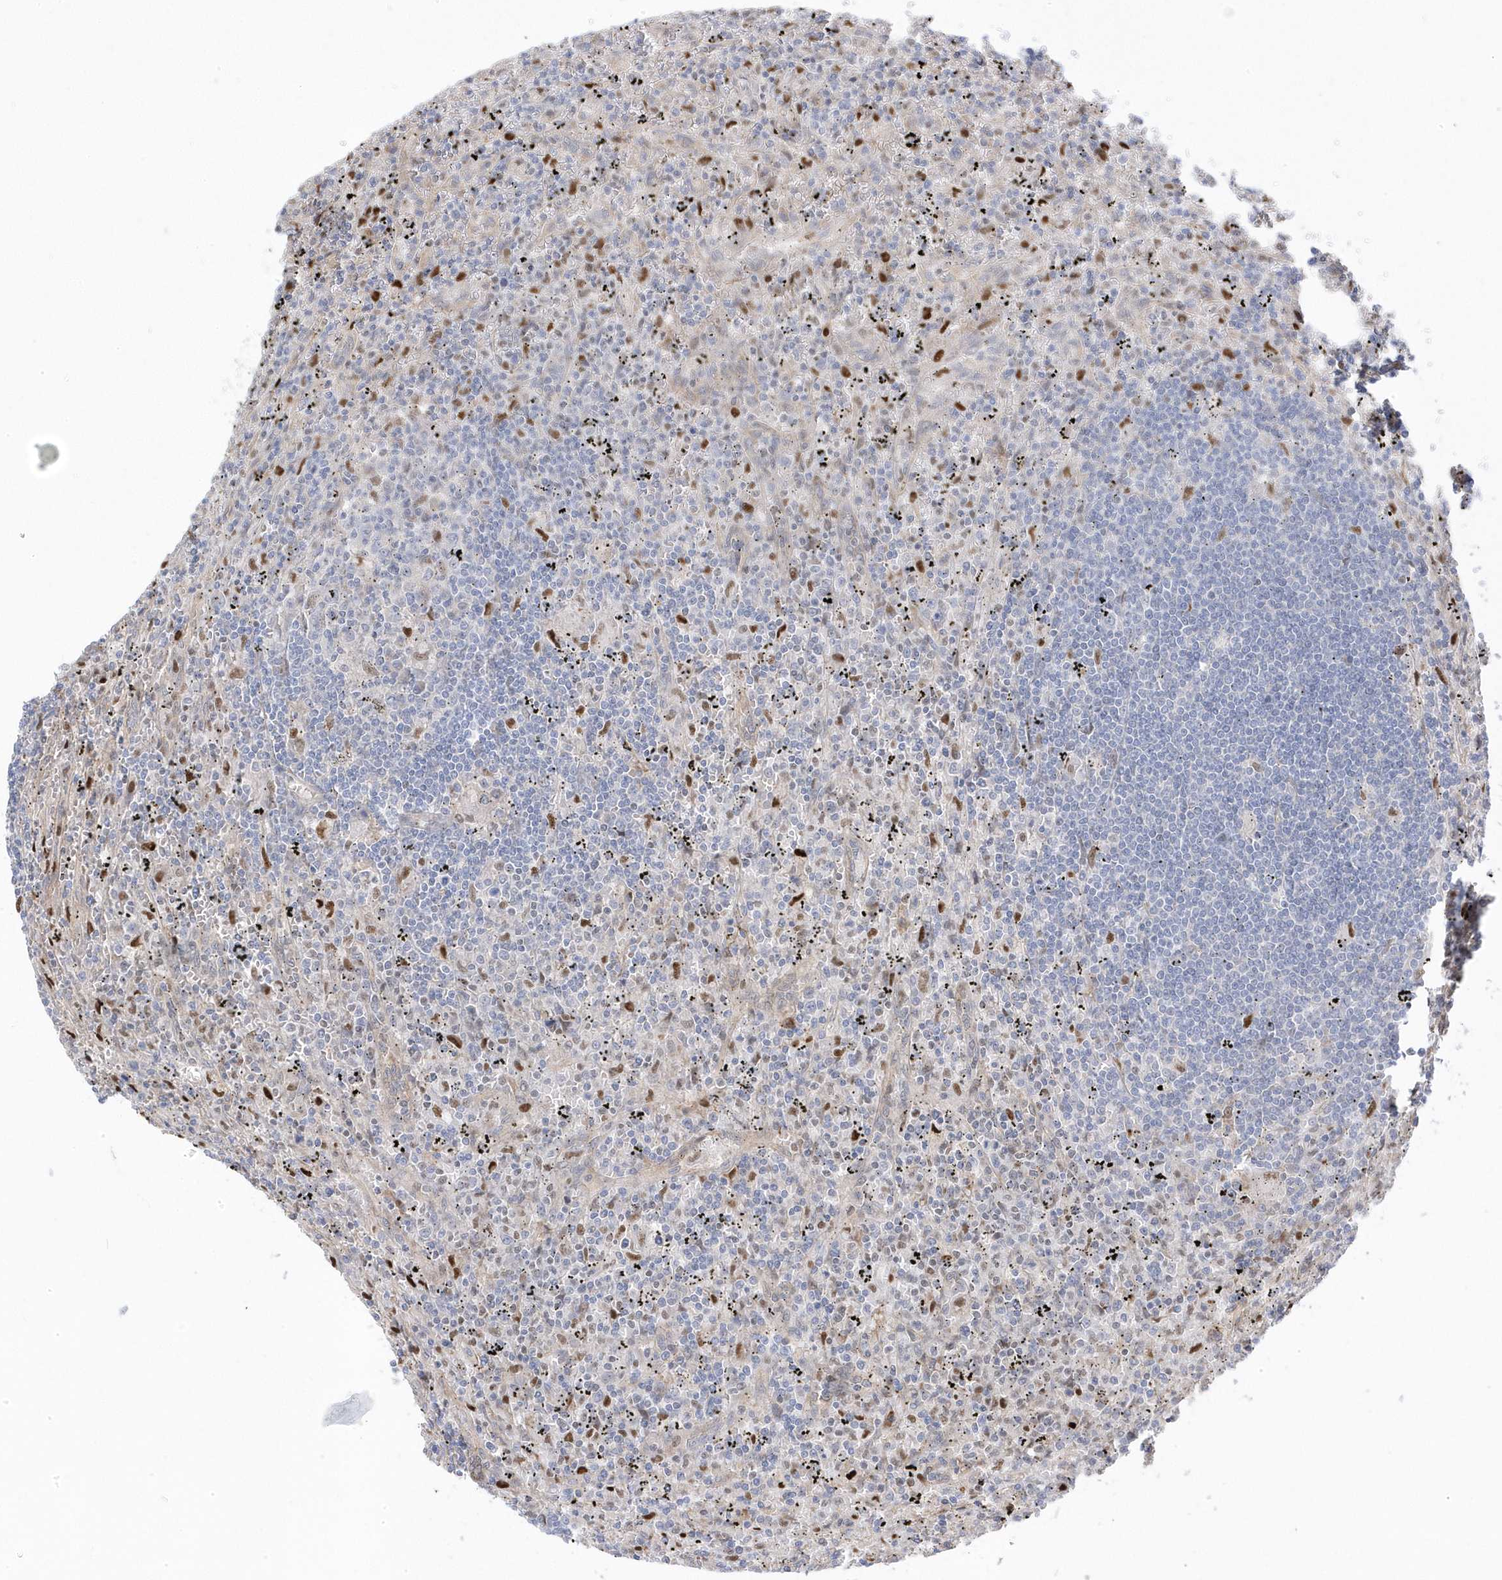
{"staining": {"intensity": "negative", "quantity": "none", "location": "none"}, "tissue": "lymphoma", "cell_type": "Tumor cells", "image_type": "cancer", "snomed": [{"axis": "morphology", "description": "Malignant lymphoma, non-Hodgkin's type, Low grade"}, {"axis": "topography", "description": "Spleen"}], "caption": "There is no significant expression in tumor cells of malignant lymphoma, non-Hodgkin's type (low-grade). Brightfield microscopy of immunohistochemistry stained with DAB (brown) and hematoxylin (blue), captured at high magnification.", "gene": "GTPBP6", "patient": {"sex": "male", "age": 76}}